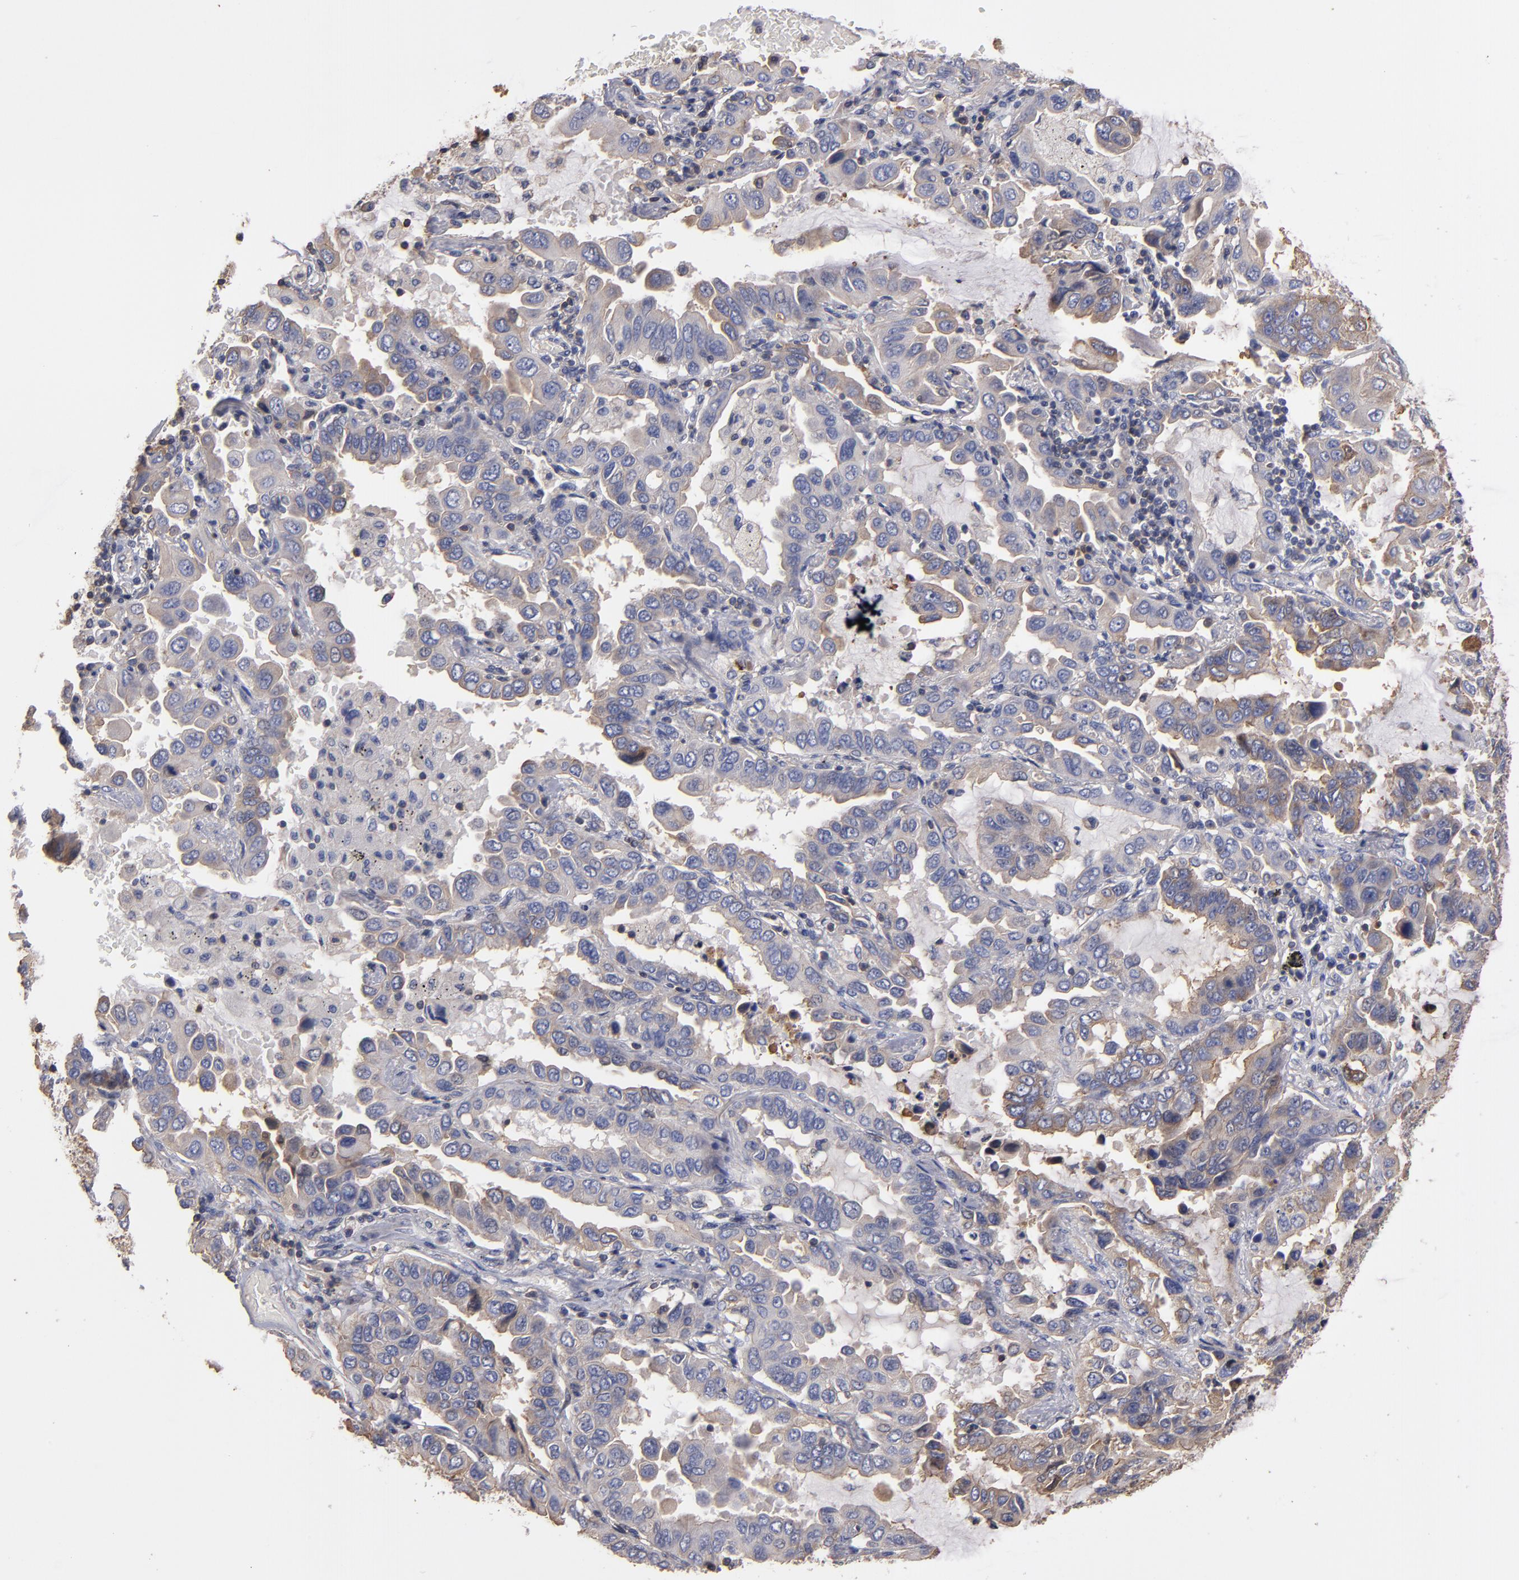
{"staining": {"intensity": "weak", "quantity": "25%-75%", "location": "cytoplasmic/membranous"}, "tissue": "lung cancer", "cell_type": "Tumor cells", "image_type": "cancer", "snomed": [{"axis": "morphology", "description": "Adenocarcinoma, NOS"}, {"axis": "topography", "description": "Lung"}], "caption": "A high-resolution histopathology image shows immunohistochemistry staining of adenocarcinoma (lung), which demonstrates weak cytoplasmic/membranous expression in about 25%-75% of tumor cells. (DAB (3,3'-diaminobenzidine) IHC with brightfield microscopy, high magnification).", "gene": "ESYT2", "patient": {"sex": "male", "age": 64}}